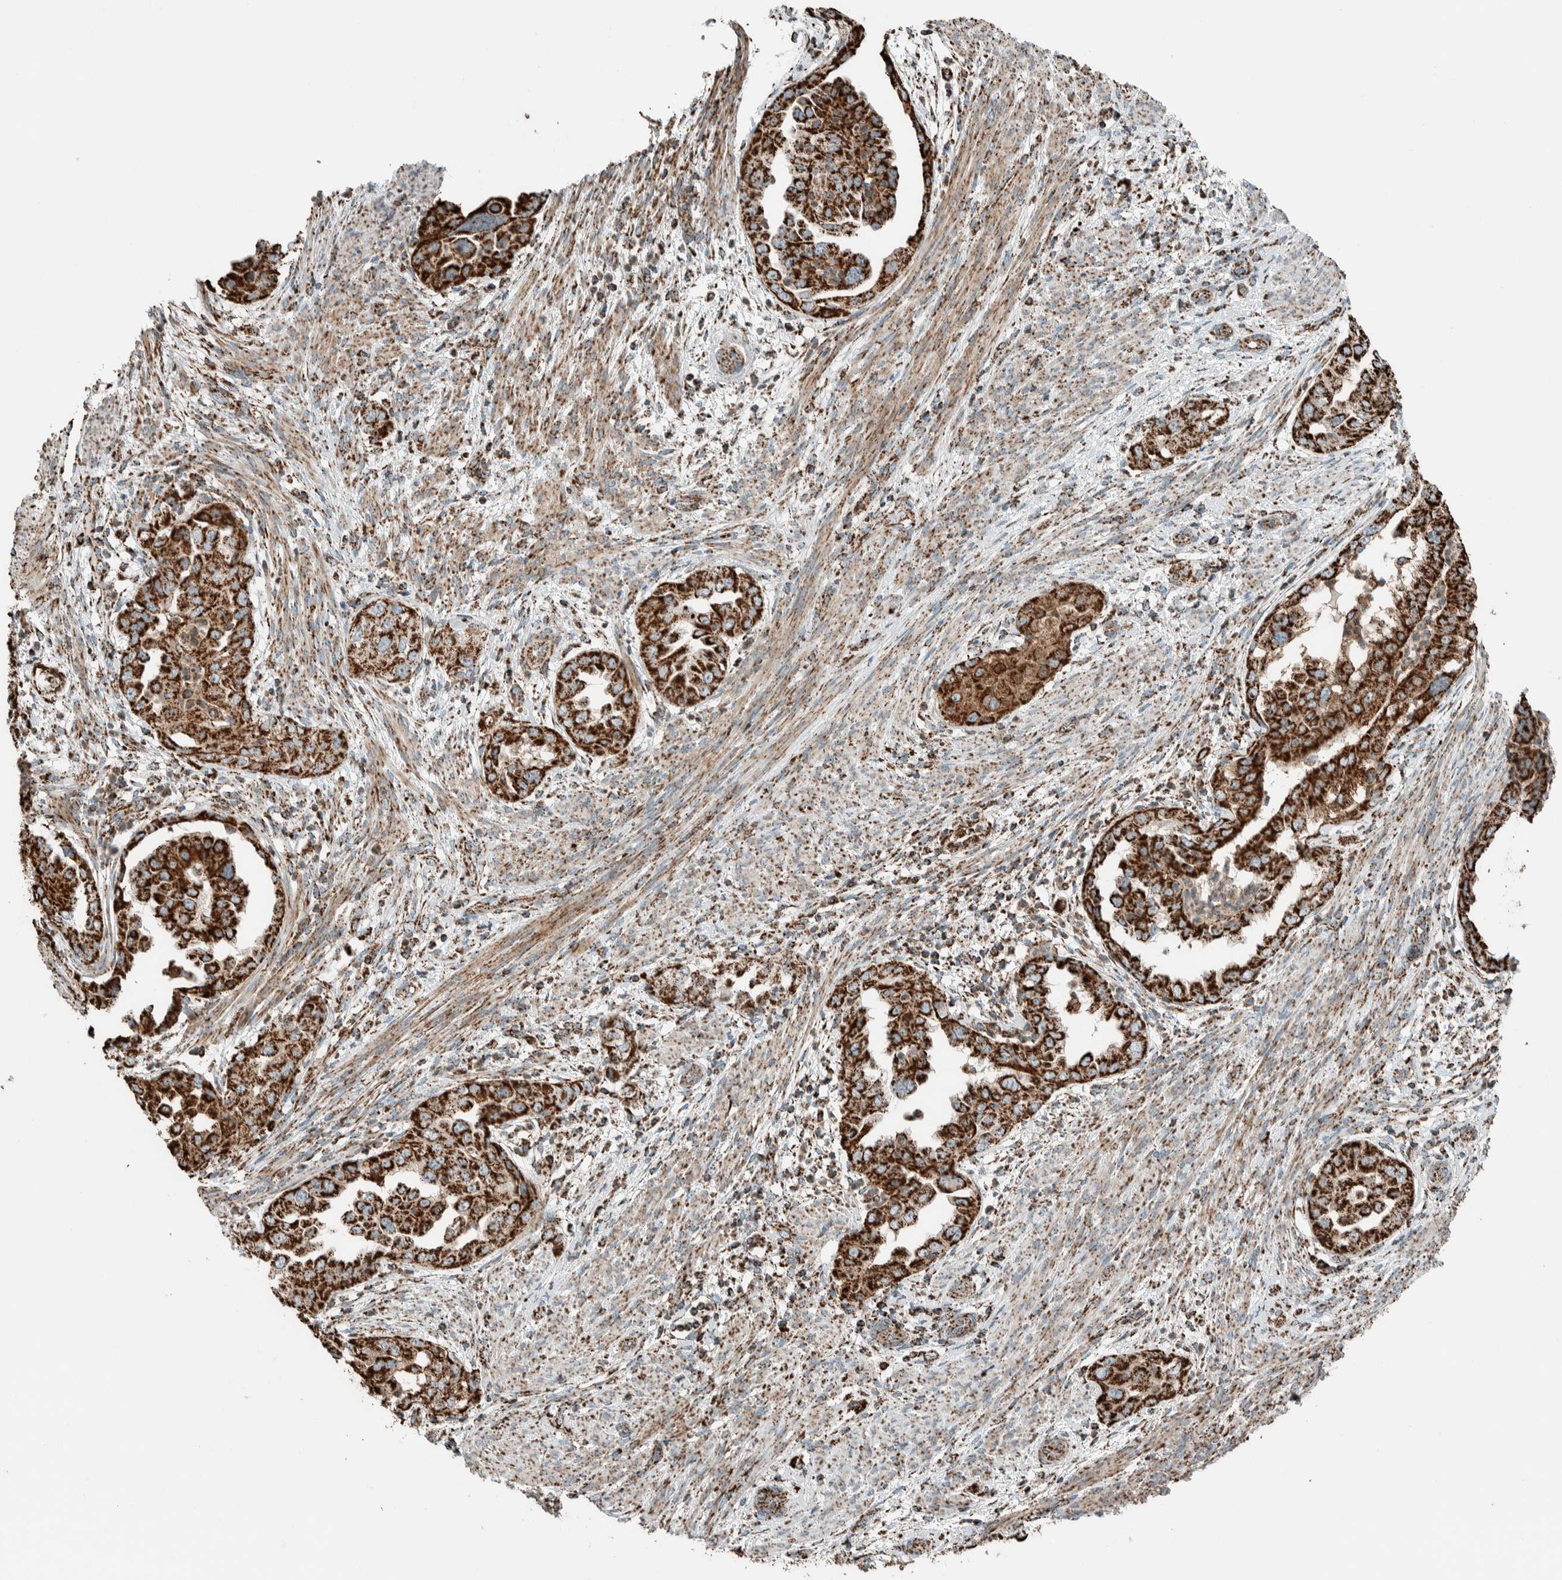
{"staining": {"intensity": "strong", "quantity": ">75%", "location": "cytoplasmic/membranous"}, "tissue": "endometrial cancer", "cell_type": "Tumor cells", "image_type": "cancer", "snomed": [{"axis": "morphology", "description": "Adenocarcinoma, NOS"}, {"axis": "topography", "description": "Endometrium"}], "caption": "The immunohistochemical stain highlights strong cytoplasmic/membranous positivity in tumor cells of endometrial adenocarcinoma tissue.", "gene": "ZNF454", "patient": {"sex": "female", "age": 85}}